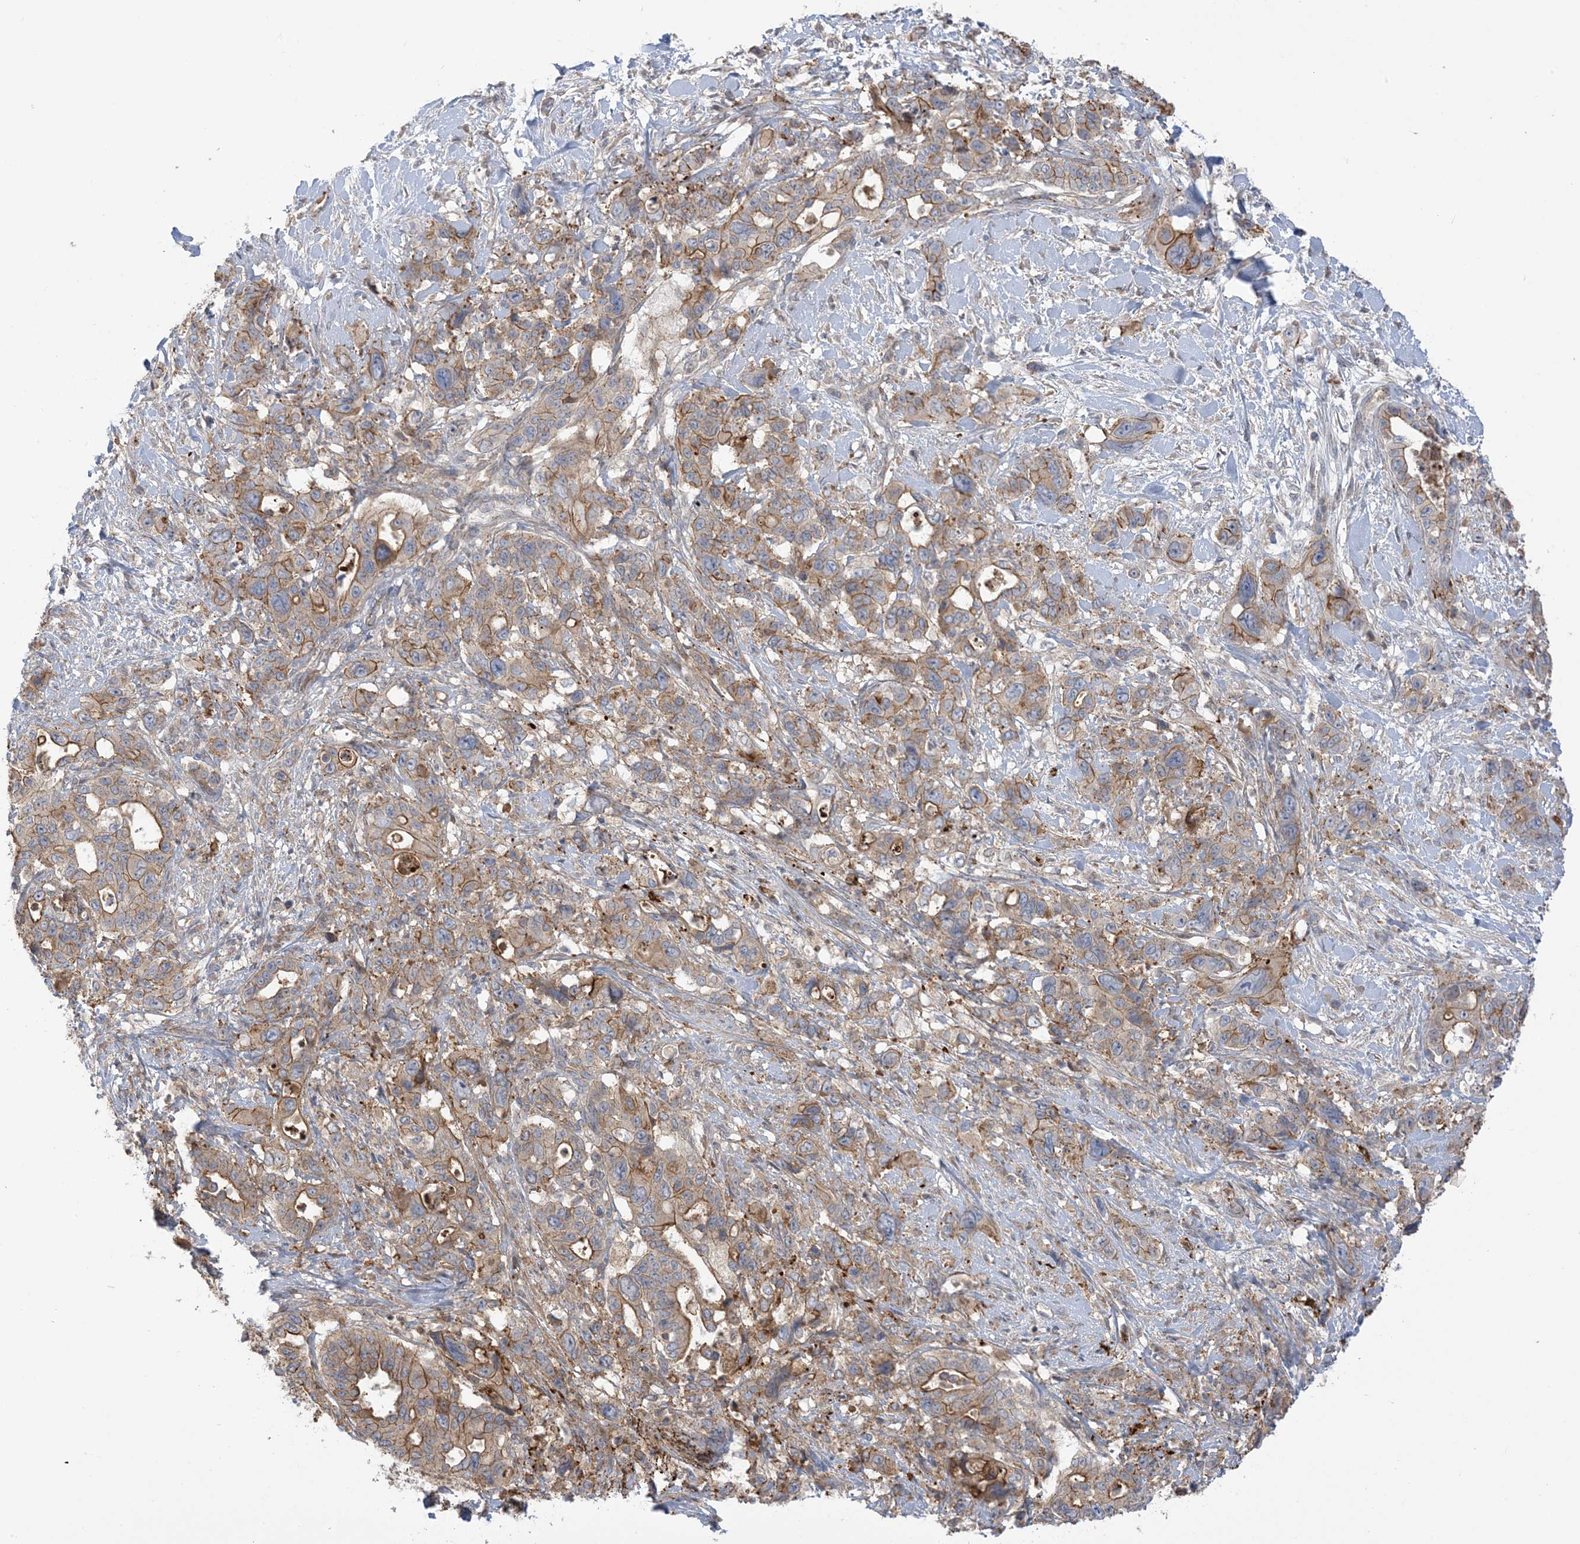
{"staining": {"intensity": "moderate", "quantity": ">75%", "location": "cytoplasmic/membranous"}, "tissue": "pancreatic cancer", "cell_type": "Tumor cells", "image_type": "cancer", "snomed": [{"axis": "morphology", "description": "Adenocarcinoma, NOS"}, {"axis": "topography", "description": "Pancreas"}], "caption": "Immunohistochemistry (IHC) staining of adenocarcinoma (pancreatic), which demonstrates medium levels of moderate cytoplasmic/membranous positivity in approximately >75% of tumor cells indicating moderate cytoplasmic/membranous protein staining. The staining was performed using DAB (brown) for protein detection and nuclei were counterstained in hematoxylin (blue).", "gene": "ICMT", "patient": {"sex": "male", "age": 46}}